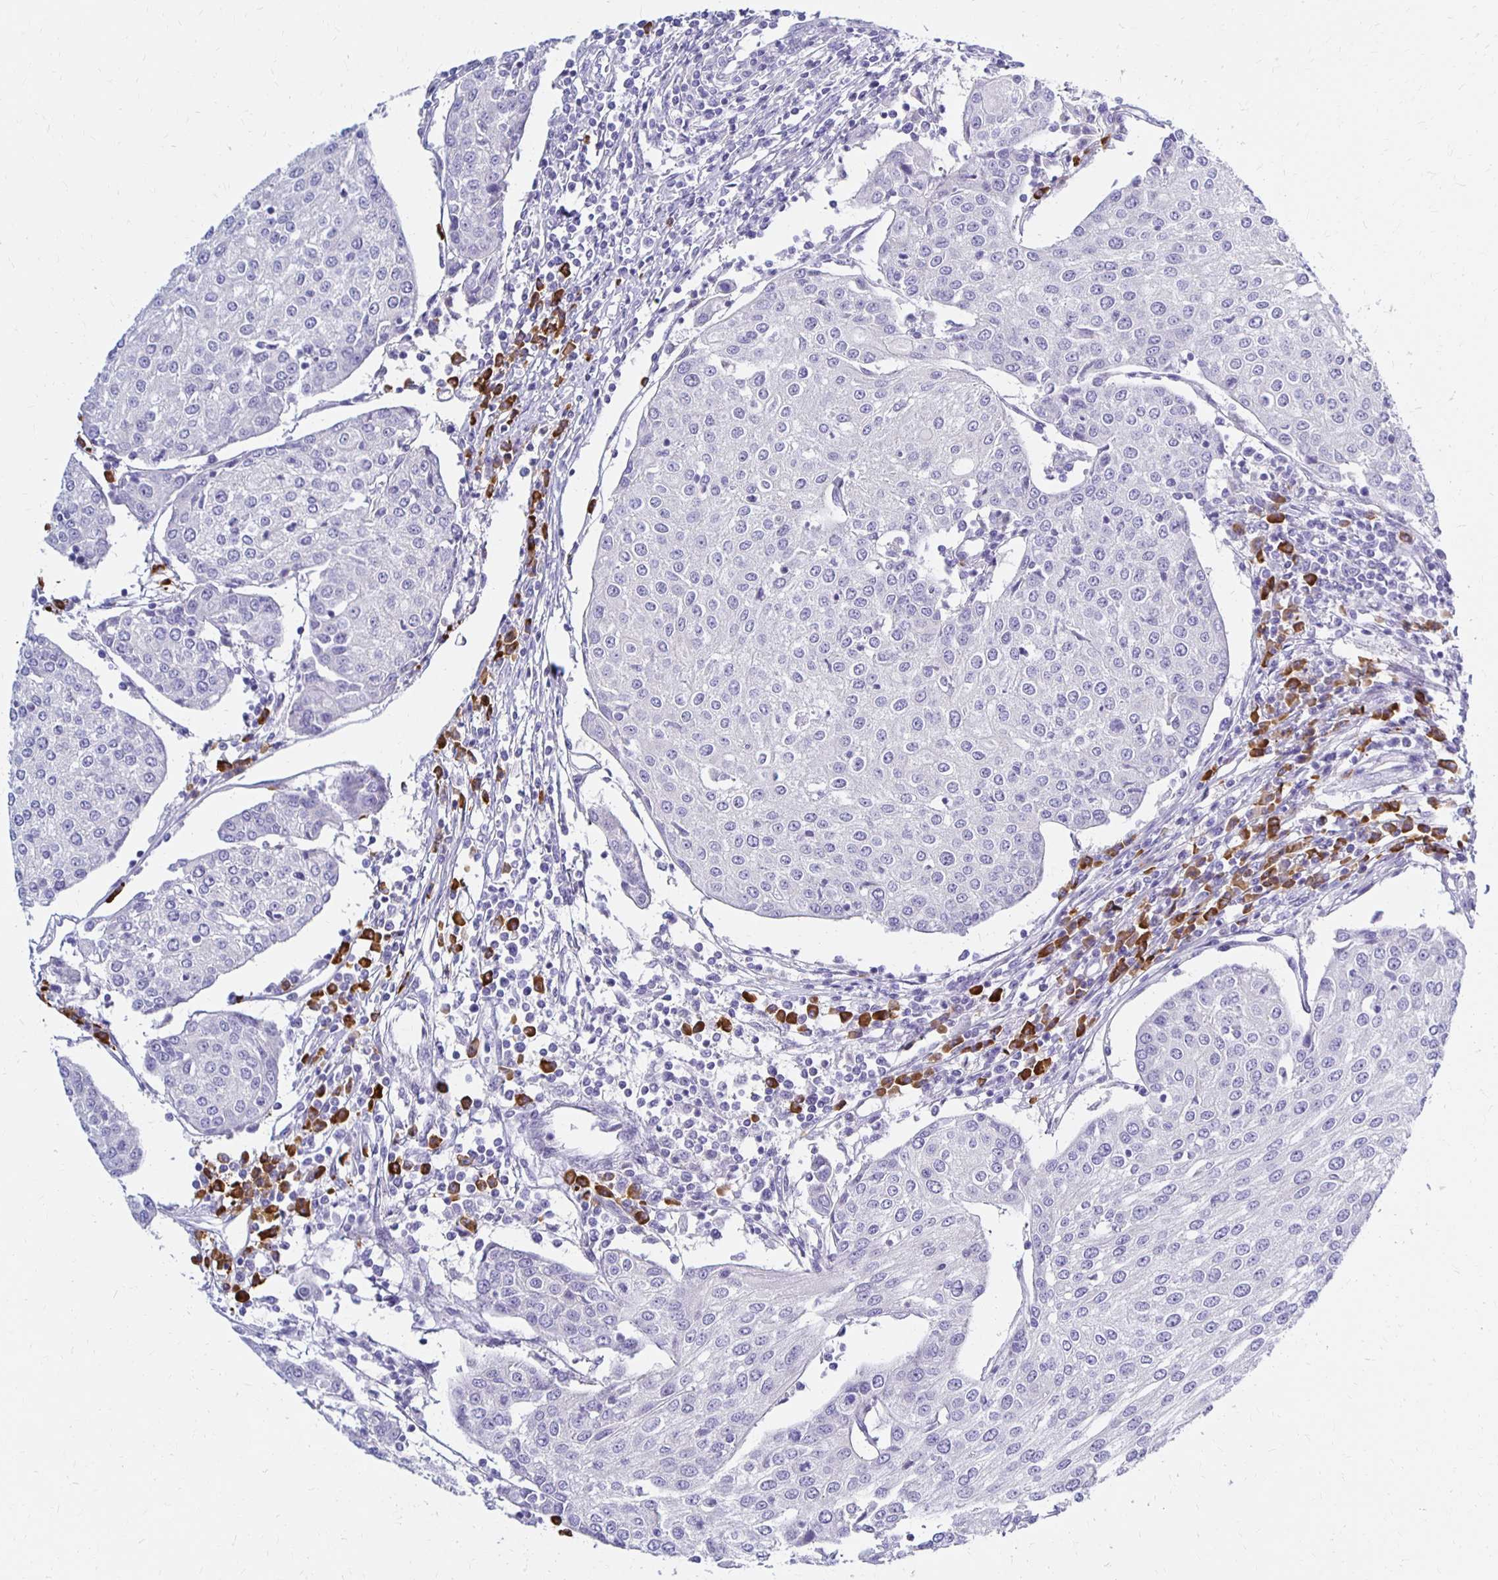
{"staining": {"intensity": "negative", "quantity": "none", "location": "none"}, "tissue": "urothelial cancer", "cell_type": "Tumor cells", "image_type": "cancer", "snomed": [{"axis": "morphology", "description": "Urothelial carcinoma, High grade"}, {"axis": "topography", "description": "Urinary bladder"}], "caption": "Immunohistochemical staining of urothelial cancer exhibits no significant staining in tumor cells. (DAB (3,3'-diaminobenzidine) IHC with hematoxylin counter stain).", "gene": "FNTB", "patient": {"sex": "female", "age": 85}}